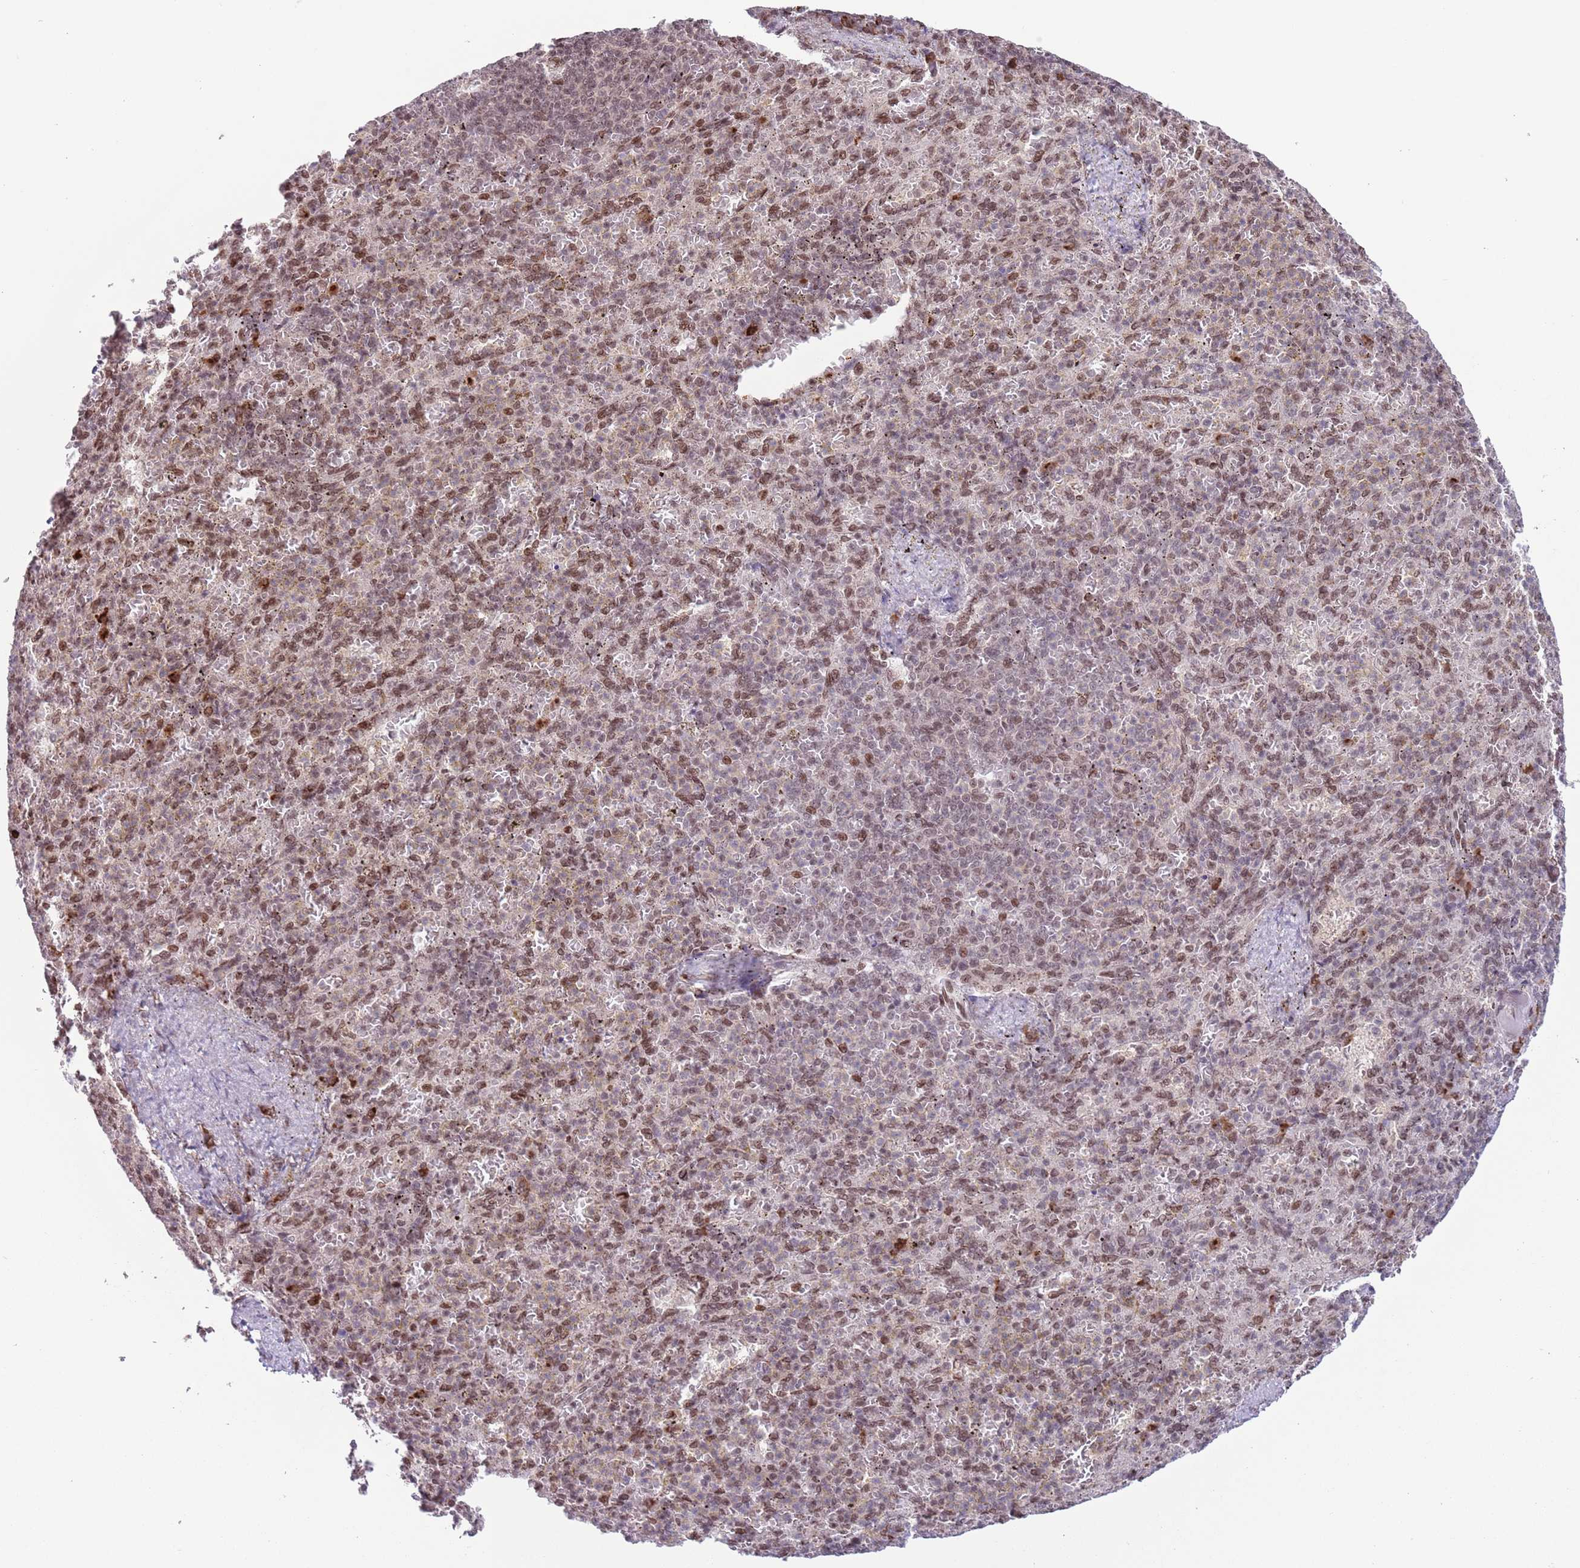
{"staining": {"intensity": "moderate", "quantity": ">75%", "location": "nuclear"}, "tissue": "spleen", "cell_type": "Cells in red pulp", "image_type": "normal", "snomed": [{"axis": "morphology", "description": "Normal tissue, NOS"}, {"axis": "topography", "description": "Spleen"}], "caption": "About >75% of cells in red pulp in normal spleen display moderate nuclear protein positivity as visualized by brown immunohistochemical staining.", "gene": "SIPA1L3", "patient": {"sex": "female", "age": 74}}